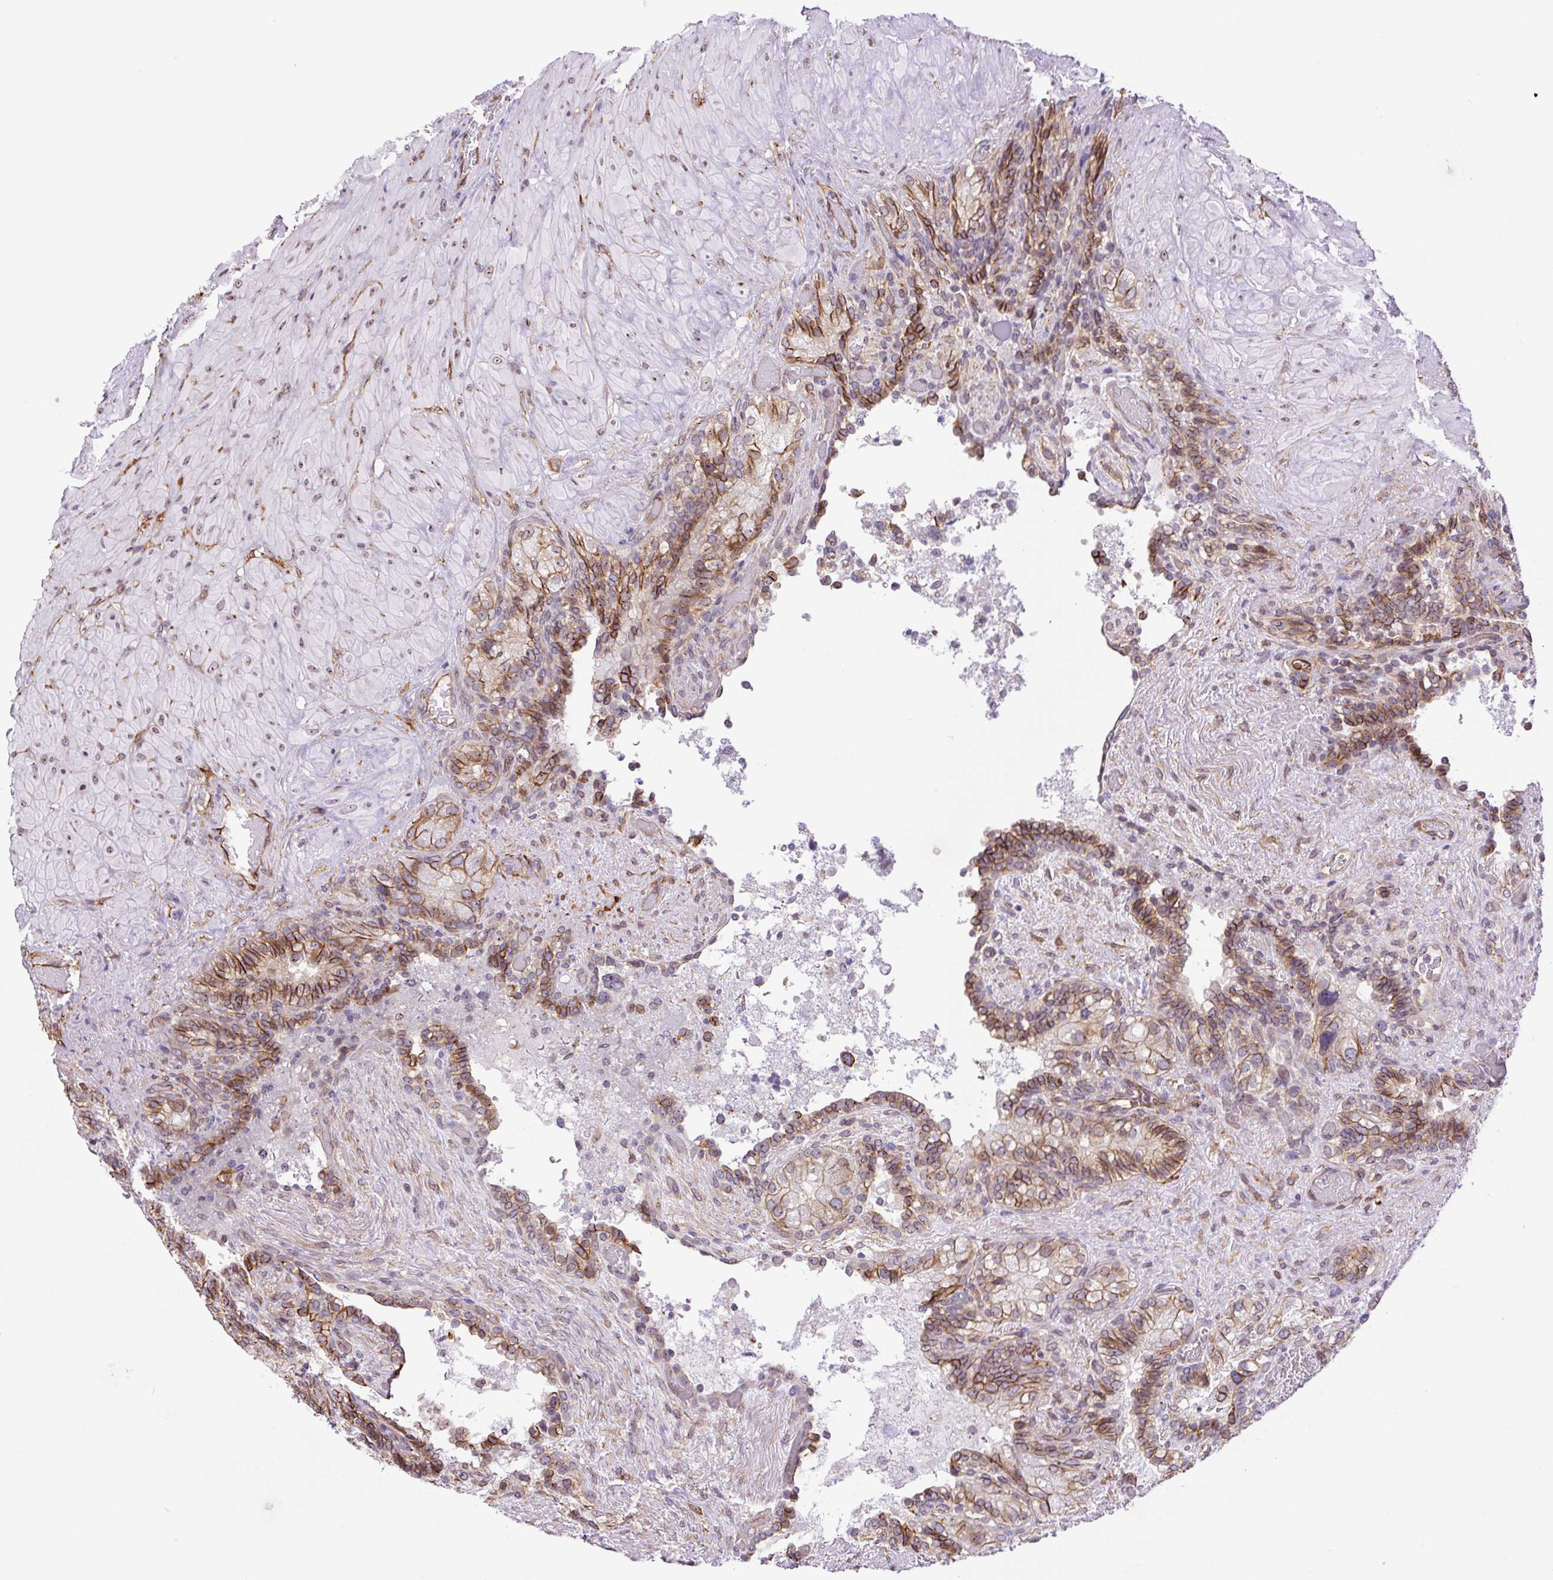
{"staining": {"intensity": "moderate", "quantity": ">75%", "location": "cytoplasmic/membranous"}, "tissue": "seminal vesicle", "cell_type": "Glandular cells", "image_type": "normal", "snomed": [{"axis": "morphology", "description": "Normal tissue, NOS"}, {"axis": "topography", "description": "Seminal veicle"}], "caption": "Benign seminal vesicle displays moderate cytoplasmic/membranous positivity in about >75% of glandular cells, visualized by immunohistochemistry. The staining is performed using DAB brown chromogen to label protein expression. The nuclei are counter-stained blue using hematoxylin.", "gene": "MYO5C", "patient": {"sex": "male", "age": 69}}